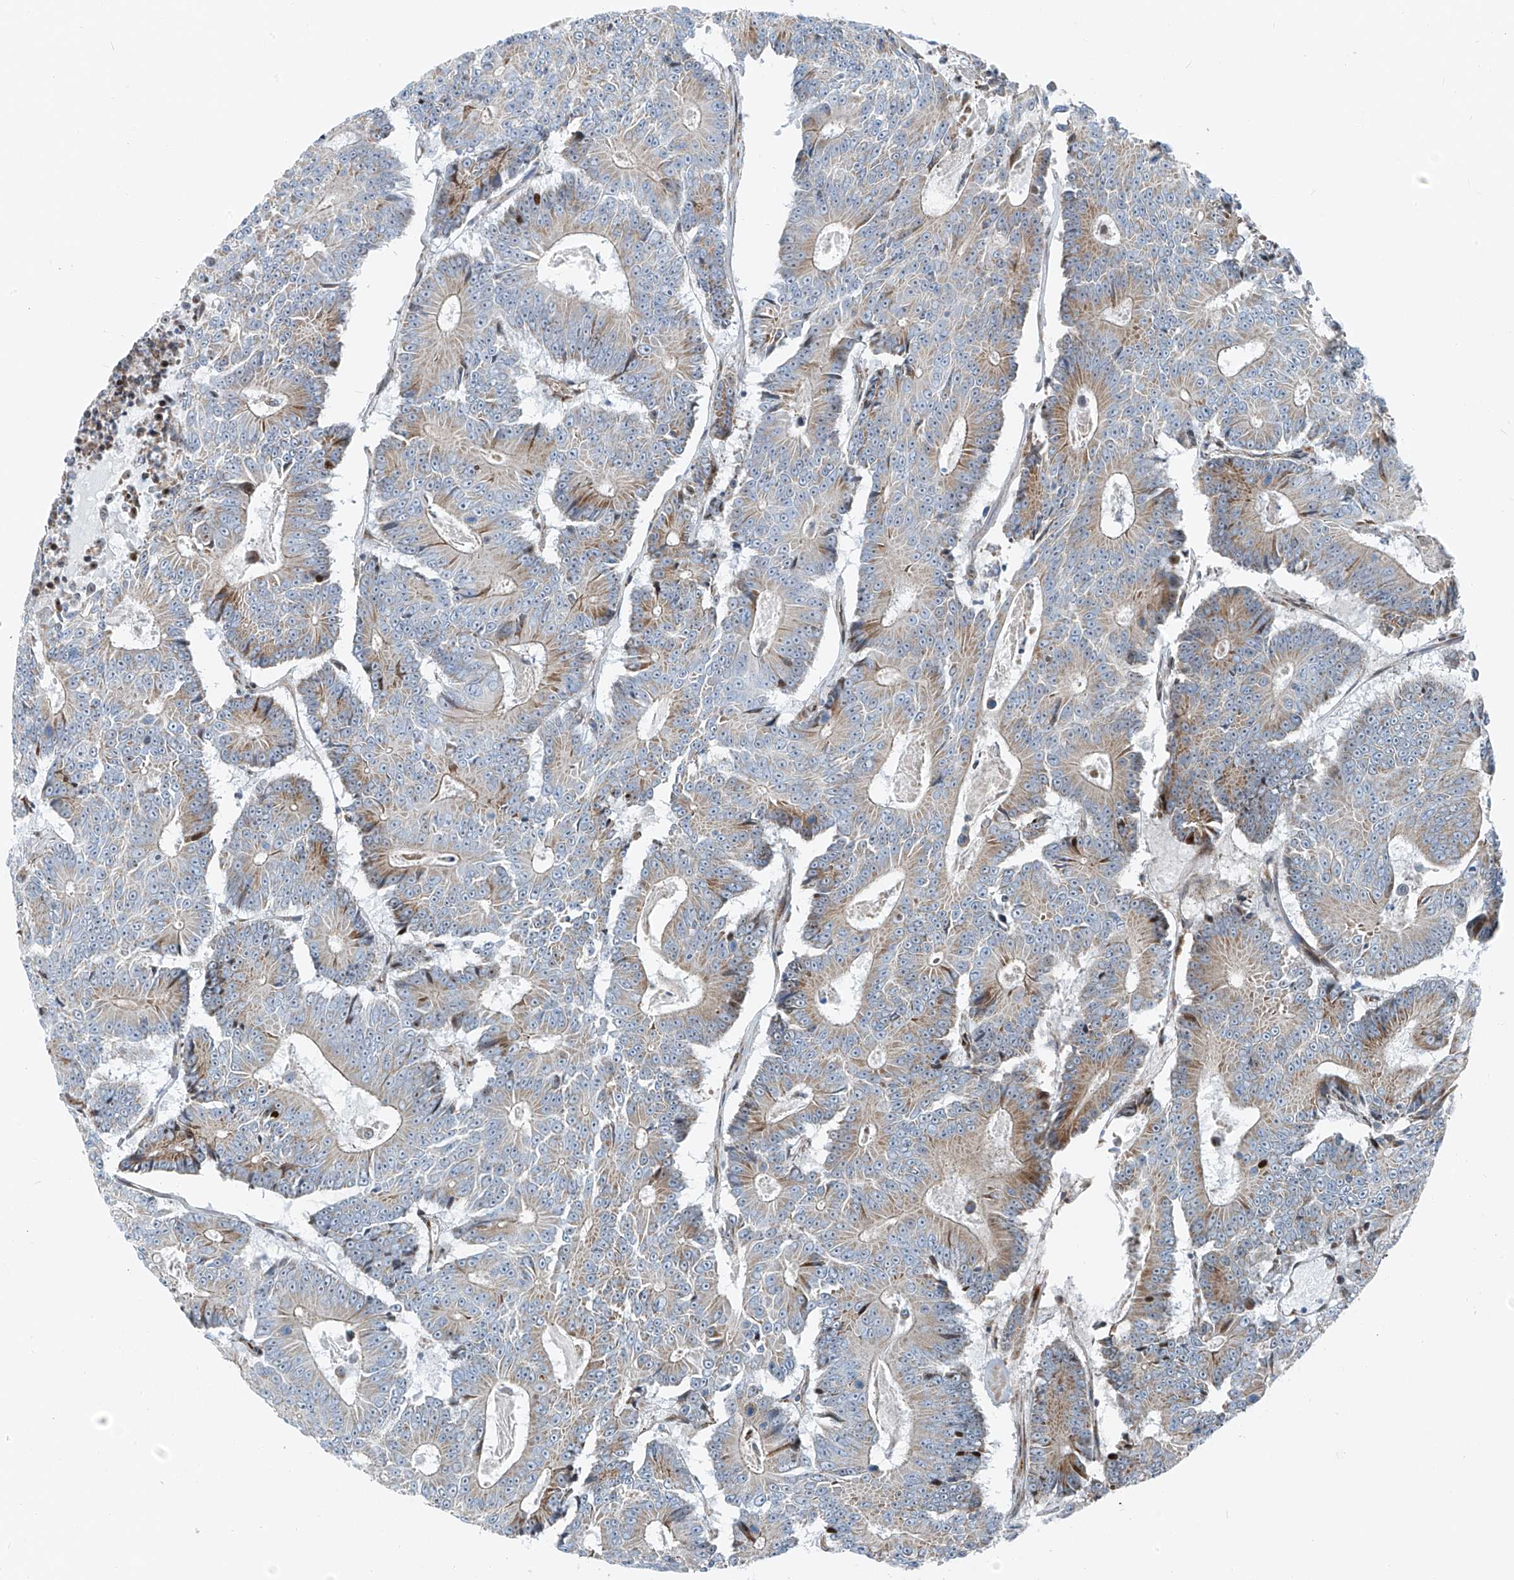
{"staining": {"intensity": "moderate", "quantity": "25%-75%", "location": "cytoplasmic/membranous"}, "tissue": "colorectal cancer", "cell_type": "Tumor cells", "image_type": "cancer", "snomed": [{"axis": "morphology", "description": "Adenocarcinoma, NOS"}, {"axis": "topography", "description": "Colon"}], "caption": "High-magnification brightfield microscopy of colorectal cancer stained with DAB (3,3'-diaminobenzidine) (brown) and counterstained with hematoxylin (blue). tumor cells exhibit moderate cytoplasmic/membranous positivity is identified in about25%-75% of cells.", "gene": "HIC2", "patient": {"sex": "male", "age": 83}}